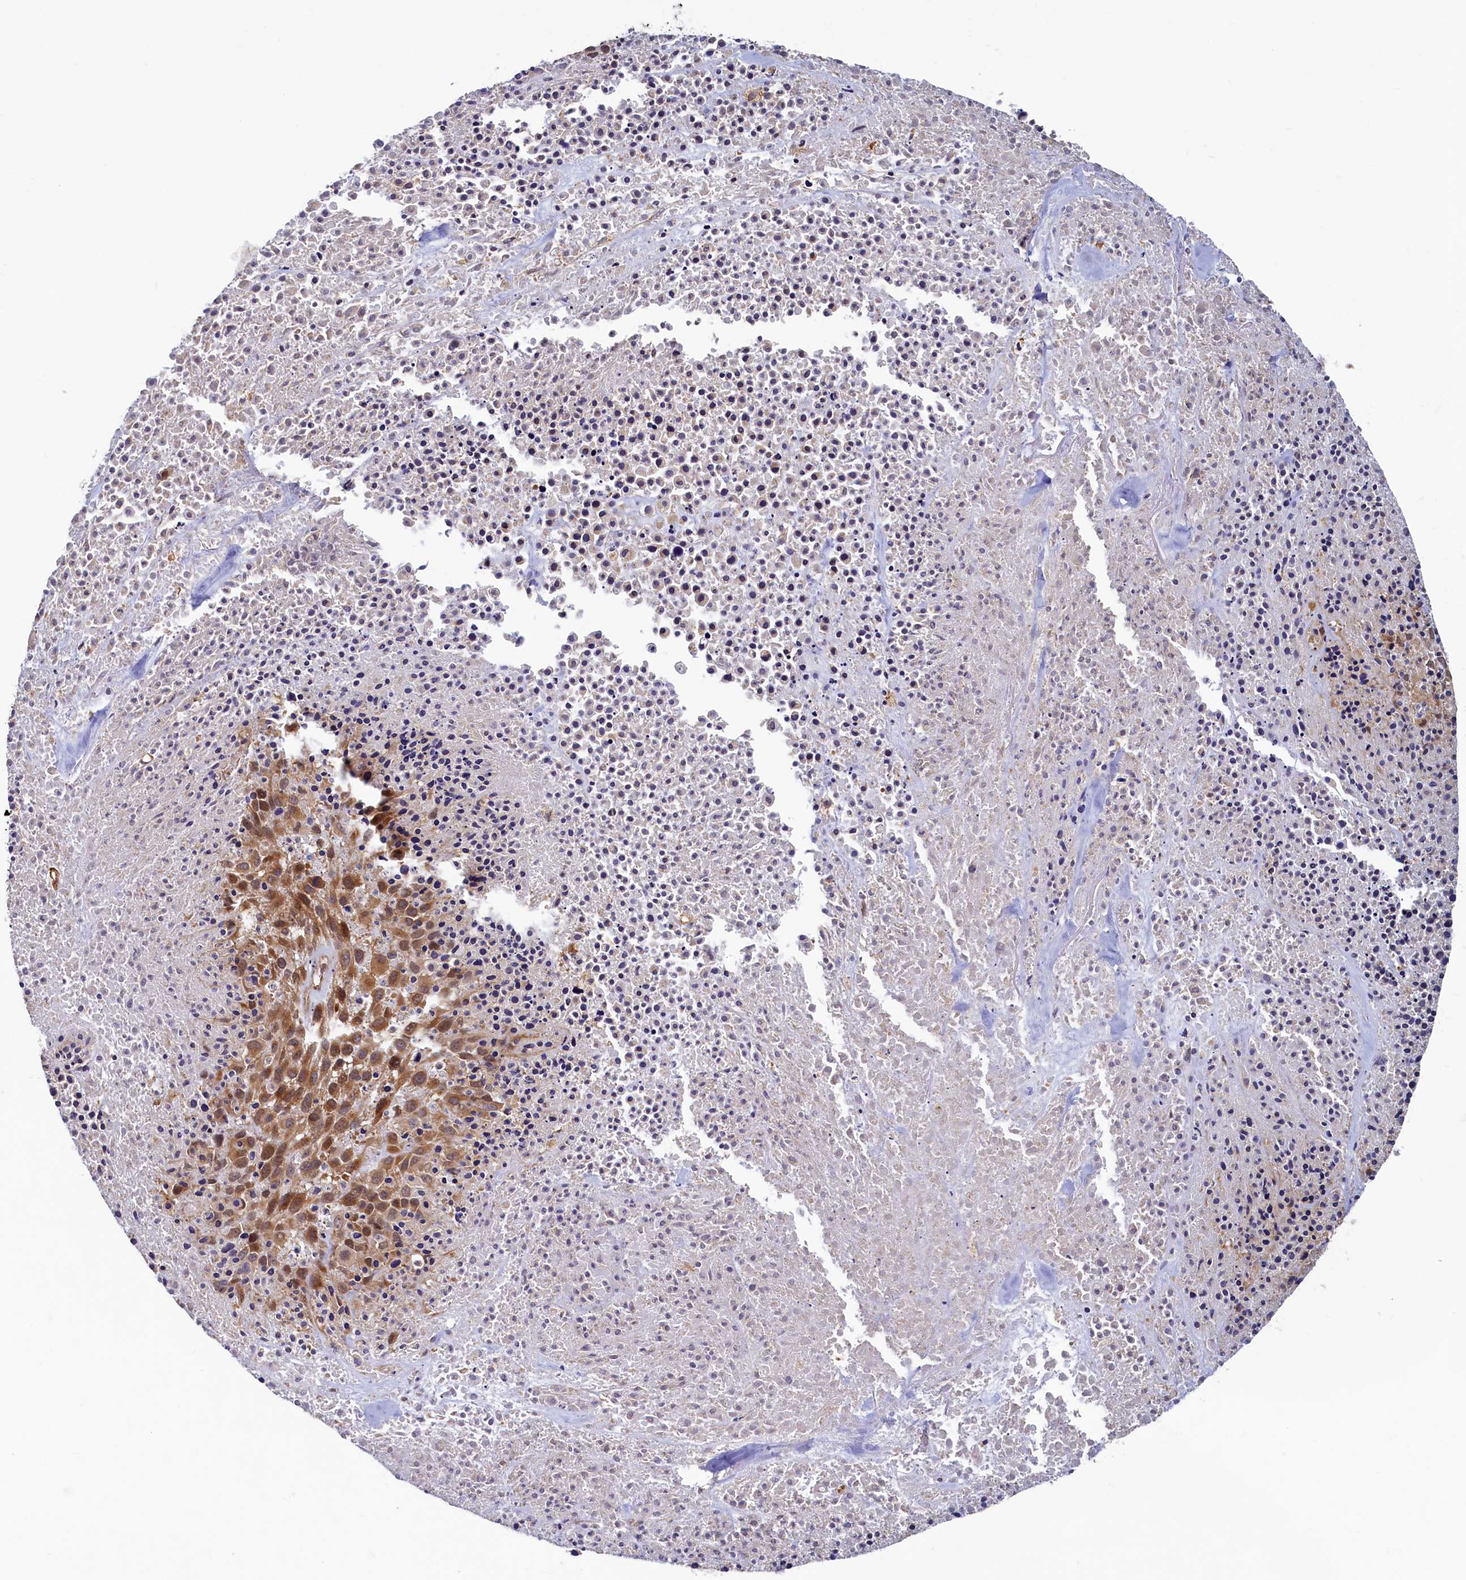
{"staining": {"intensity": "moderate", "quantity": ">75%", "location": "cytoplasmic/membranous"}, "tissue": "melanoma", "cell_type": "Tumor cells", "image_type": "cancer", "snomed": [{"axis": "morphology", "description": "Malignant melanoma, Metastatic site"}, {"axis": "topography", "description": "Skin"}], "caption": "Immunohistochemistry (DAB (3,3'-diaminobenzidine)) staining of melanoma reveals moderate cytoplasmic/membranous protein positivity in about >75% of tumor cells.", "gene": "STX12", "patient": {"sex": "female", "age": 81}}